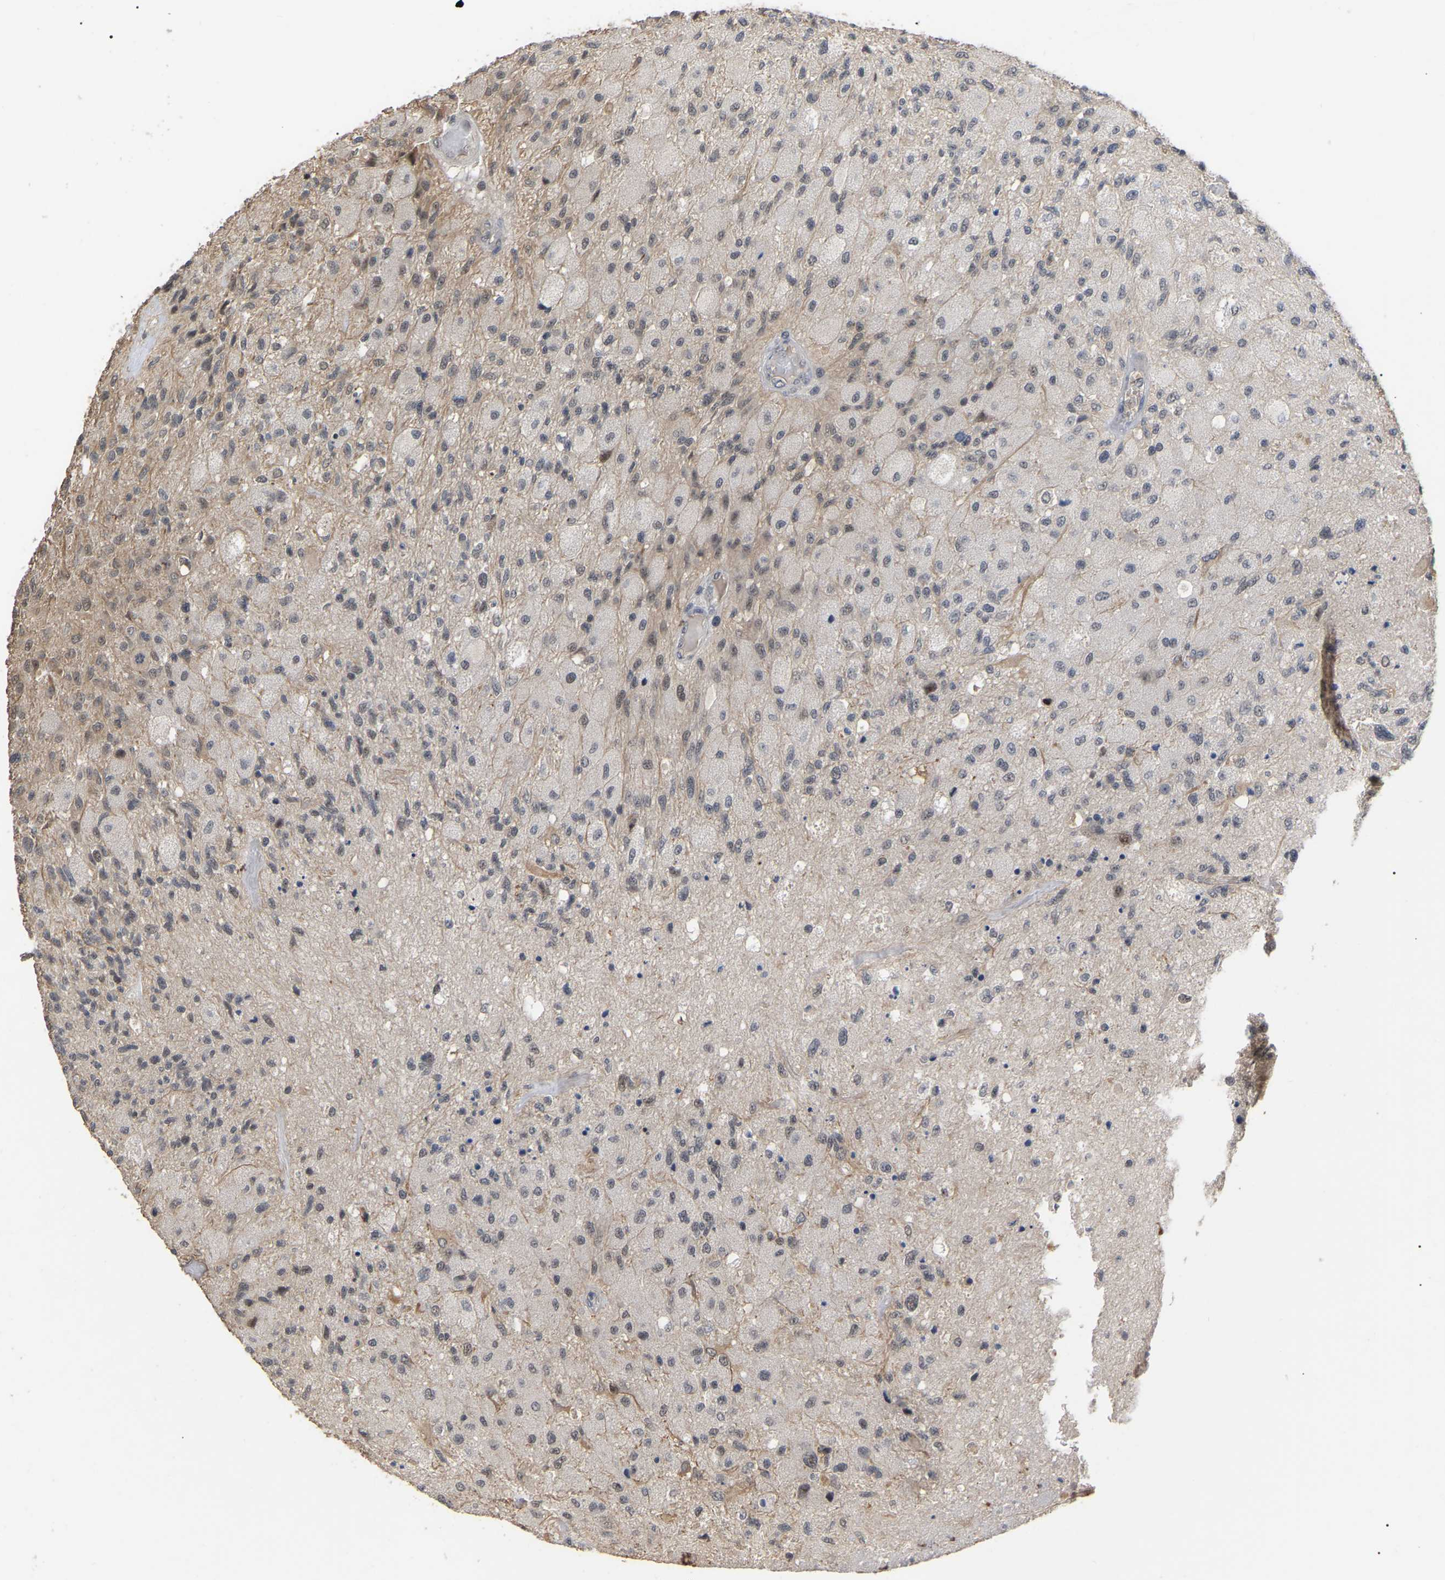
{"staining": {"intensity": "negative", "quantity": "none", "location": "none"}, "tissue": "glioma", "cell_type": "Tumor cells", "image_type": "cancer", "snomed": [{"axis": "morphology", "description": "Normal tissue, NOS"}, {"axis": "morphology", "description": "Glioma, malignant, High grade"}, {"axis": "topography", "description": "Cerebral cortex"}], "caption": "Malignant glioma (high-grade) stained for a protein using immunohistochemistry (IHC) reveals no expression tumor cells.", "gene": "JAZF1", "patient": {"sex": "male", "age": 77}}